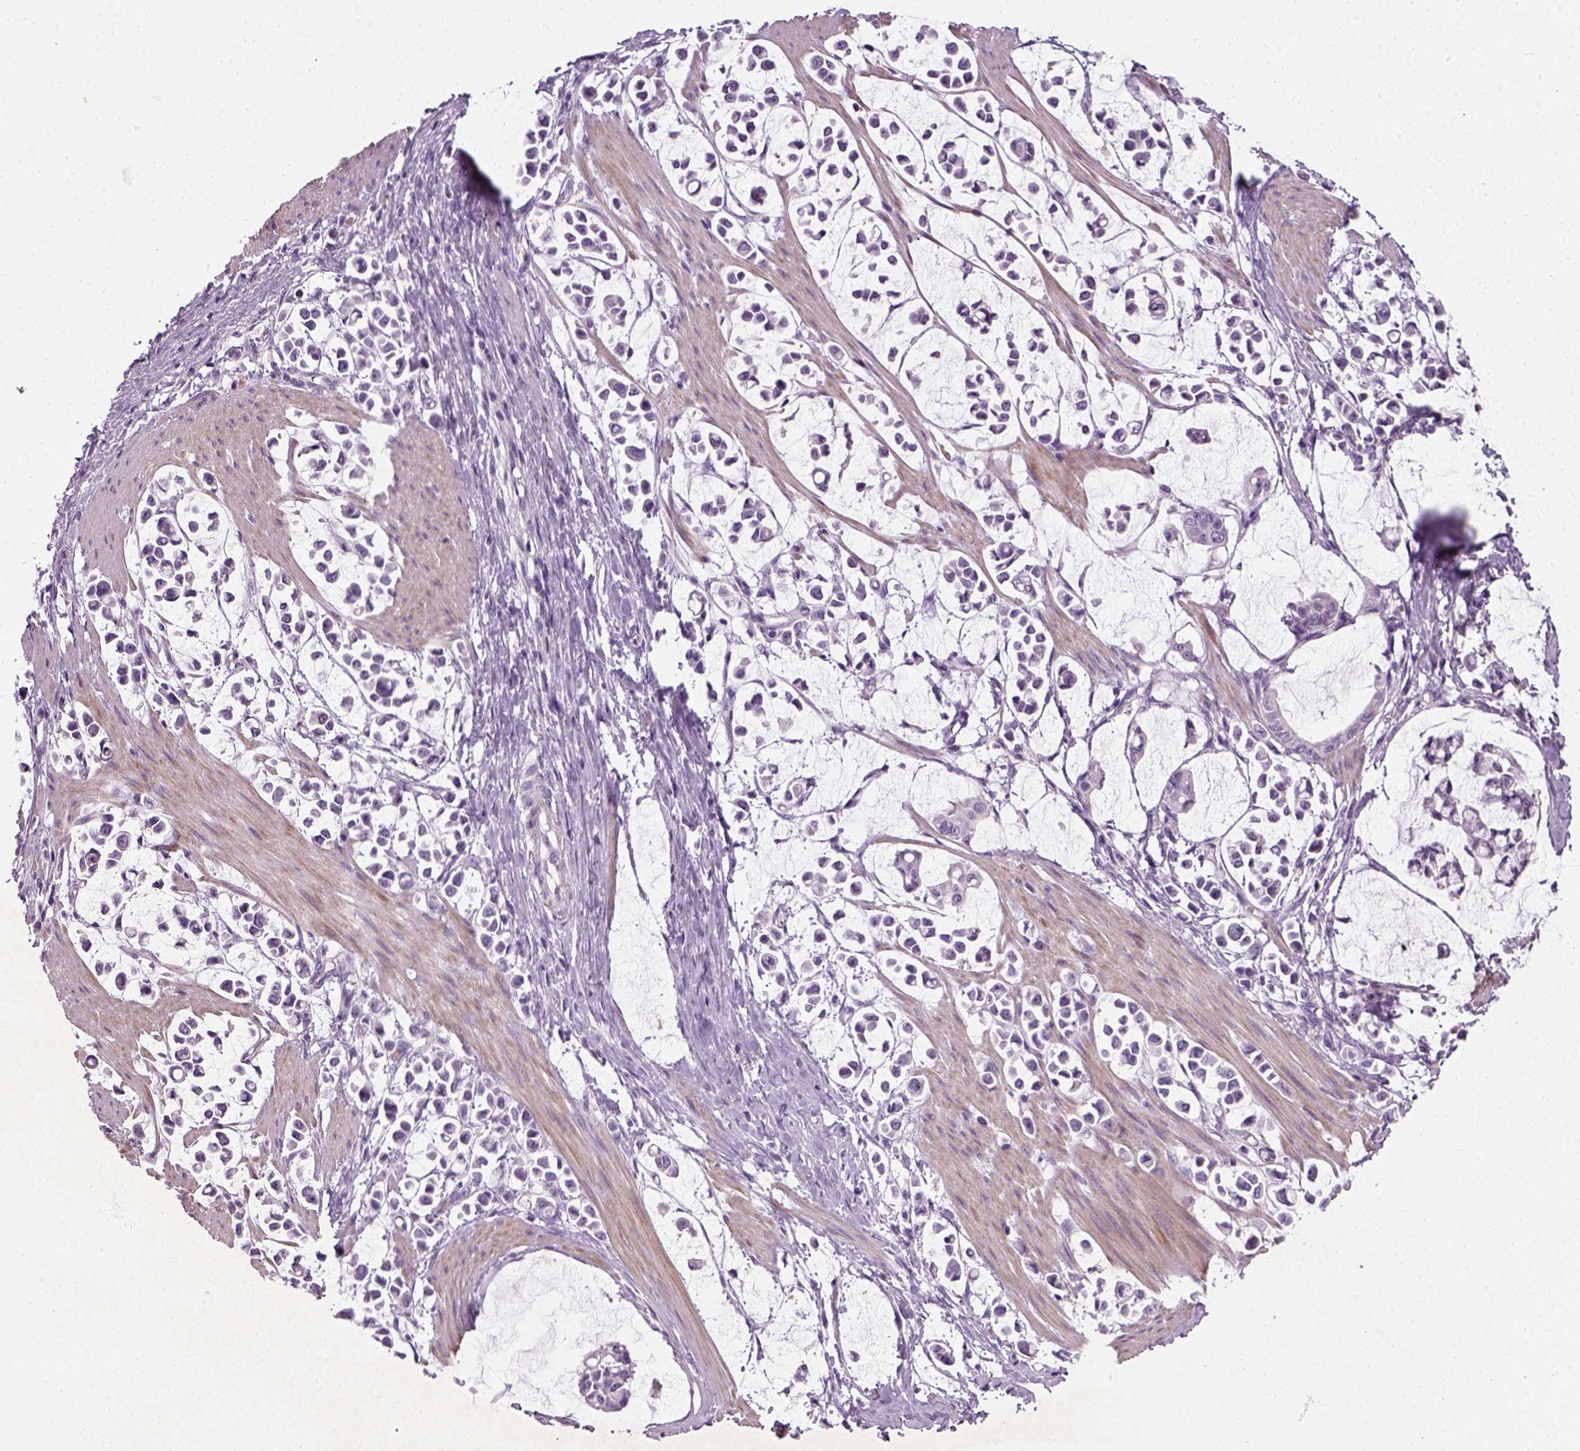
{"staining": {"intensity": "negative", "quantity": "none", "location": "none"}, "tissue": "stomach cancer", "cell_type": "Tumor cells", "image_type": "cancer", "snomed": [{"axis": "morphology", "description": "Adenocarcinoma, NOS"}, {"axis": "topography", "description": "Stomach"}], "caption": "This is an immunohistochemistry histopathology image of human adenocarcinoma (stomach). There is no staining in tumor cells.", "gene": "ELOVL3", "patient": {"sex": "male", "age": 82}}